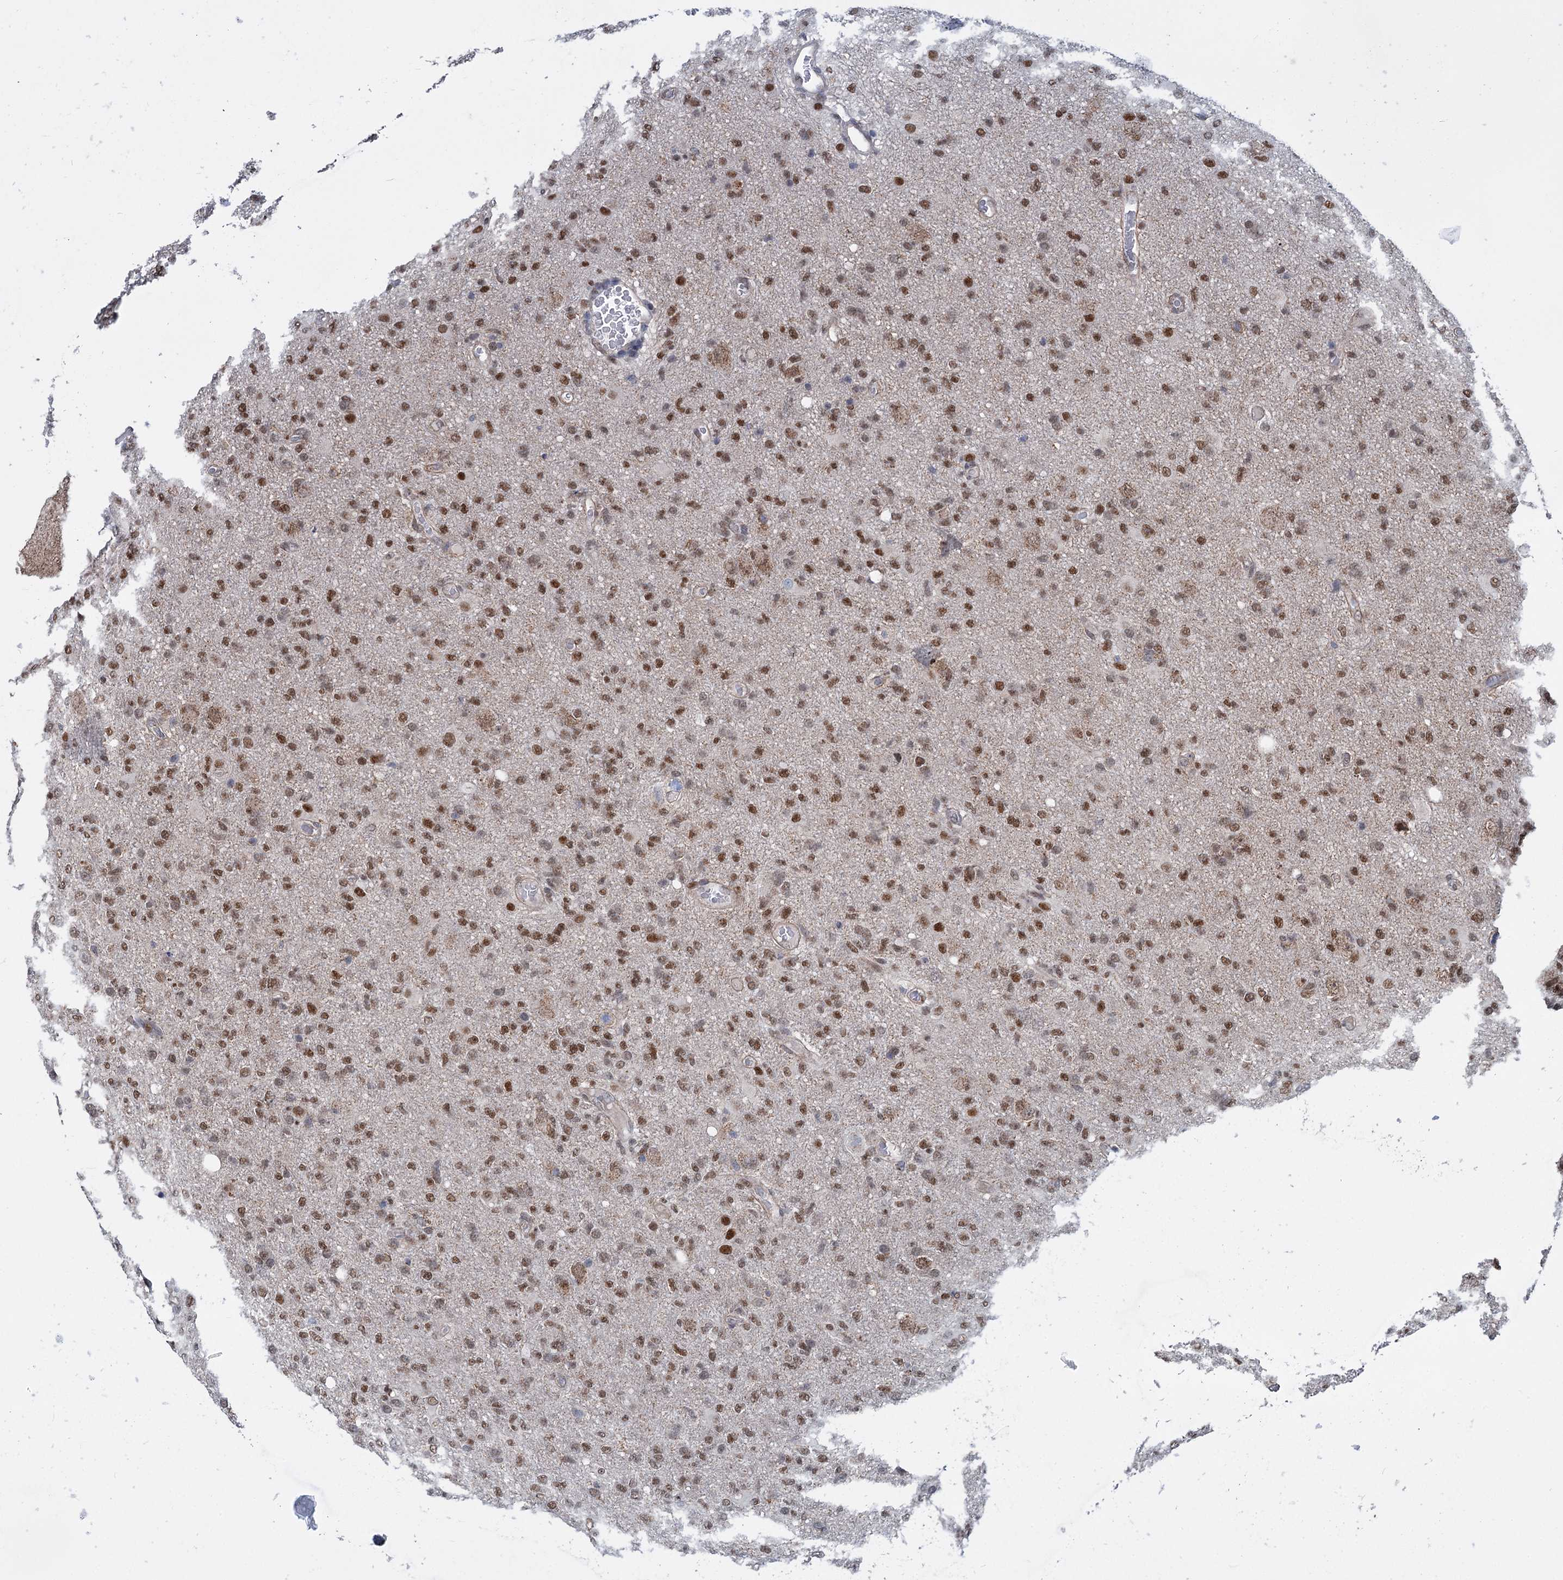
{"staining": {"intensity": "moderate", "quantity": ">75%", "location": "nuclear"}, "tissue": "glioma", "cell_type": "Tumor cells", "image_type": "cancer", "snomed": [{"axis": "morphology", "description": "Glioma, malignant, High grade"}, {"axis": "topography", "description": "Brain"}], "caption": "IHC (DAB (3,3'-diaminobenzidine)) staining of human glioma demonstrates moderate nuclear protein staining in about >75% of tumor cells.", "gene": "MORN3", "patient": {"sex": "female", "age": 57}}